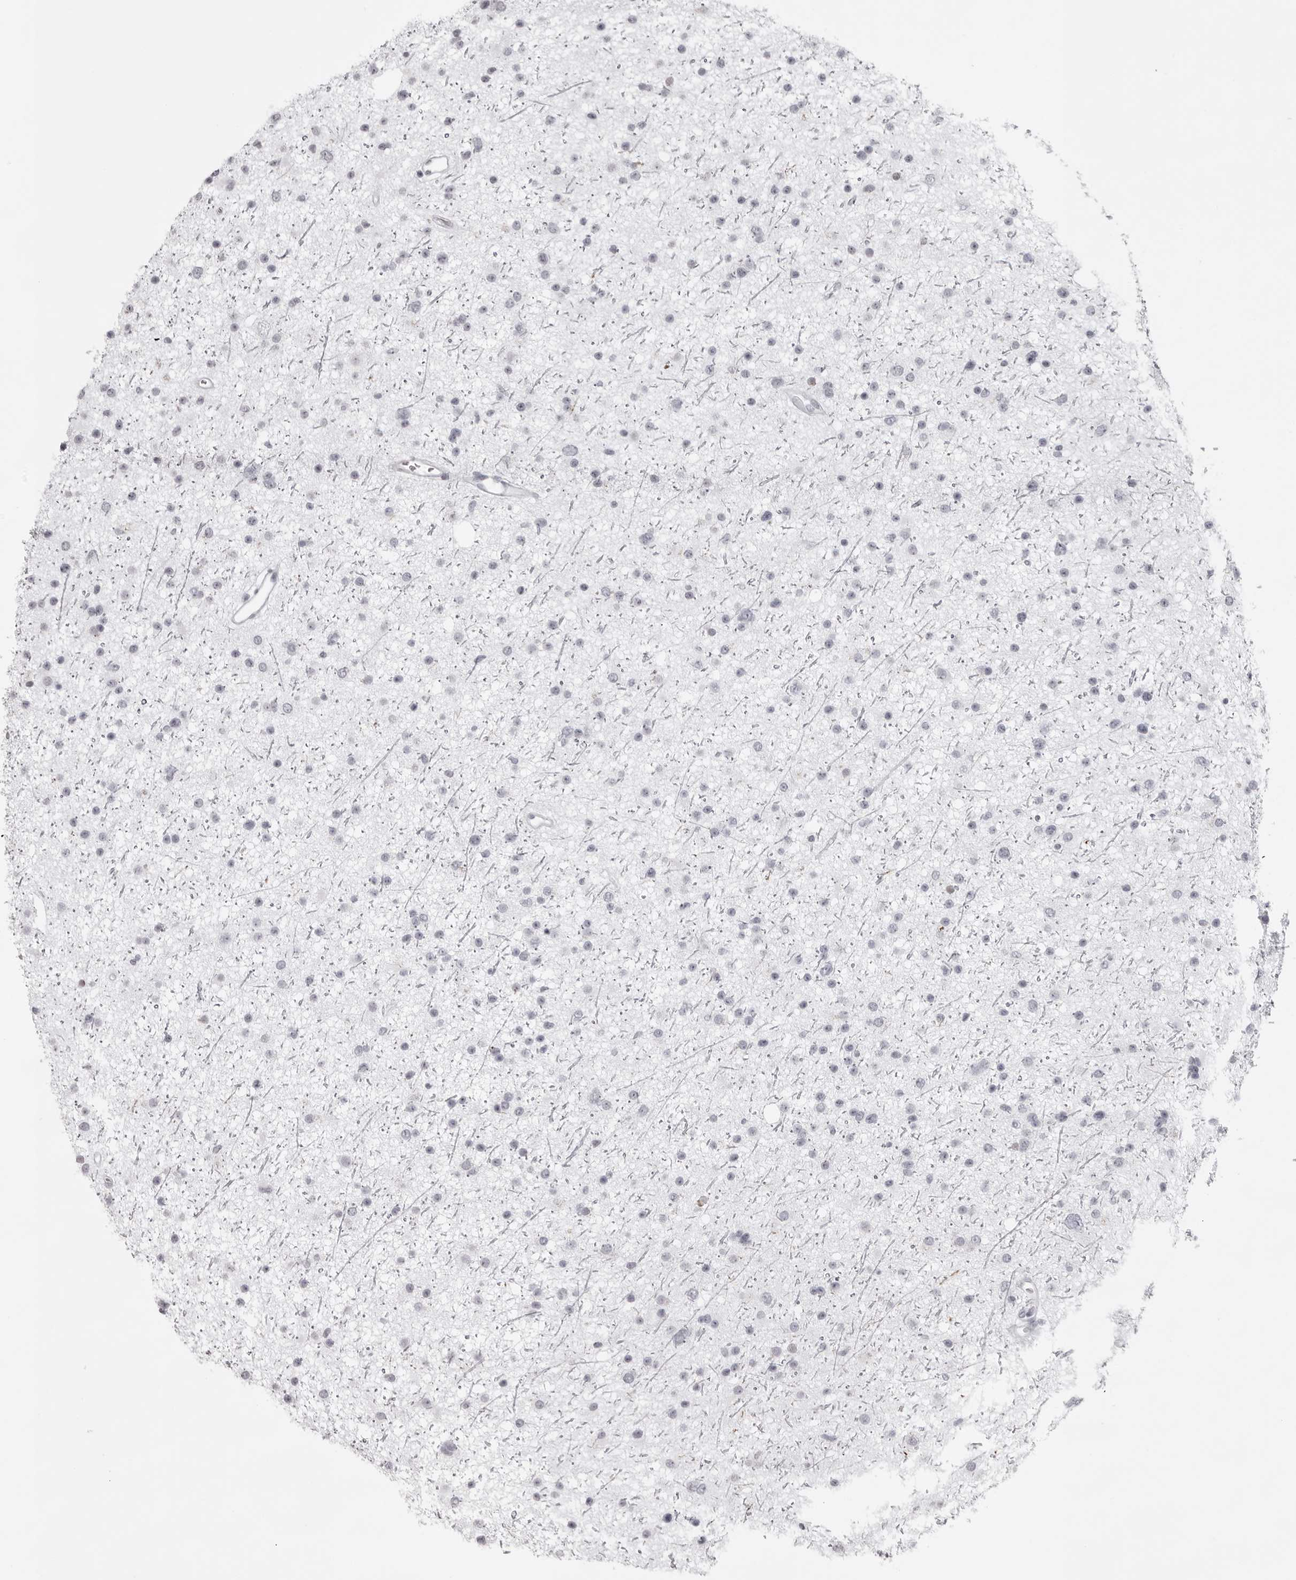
{"staining": {"intensity": "negative", "quantity": "none", "location": "none"}, "tissue": "glioma", "cell_type": "Tumor cells", "image_type": "cancer", "snomed": [{"axis": "morphology", "description": "Glioma, malignant, Low grade"}, {"axis": "topography", "description": "Cerebral cortex"}], "caption": "Tumor cells show no significant protein expression in malignant glioma (low-grade).", "gene": "NUDT18", "patient": {"sex": "female", "age": 39}}